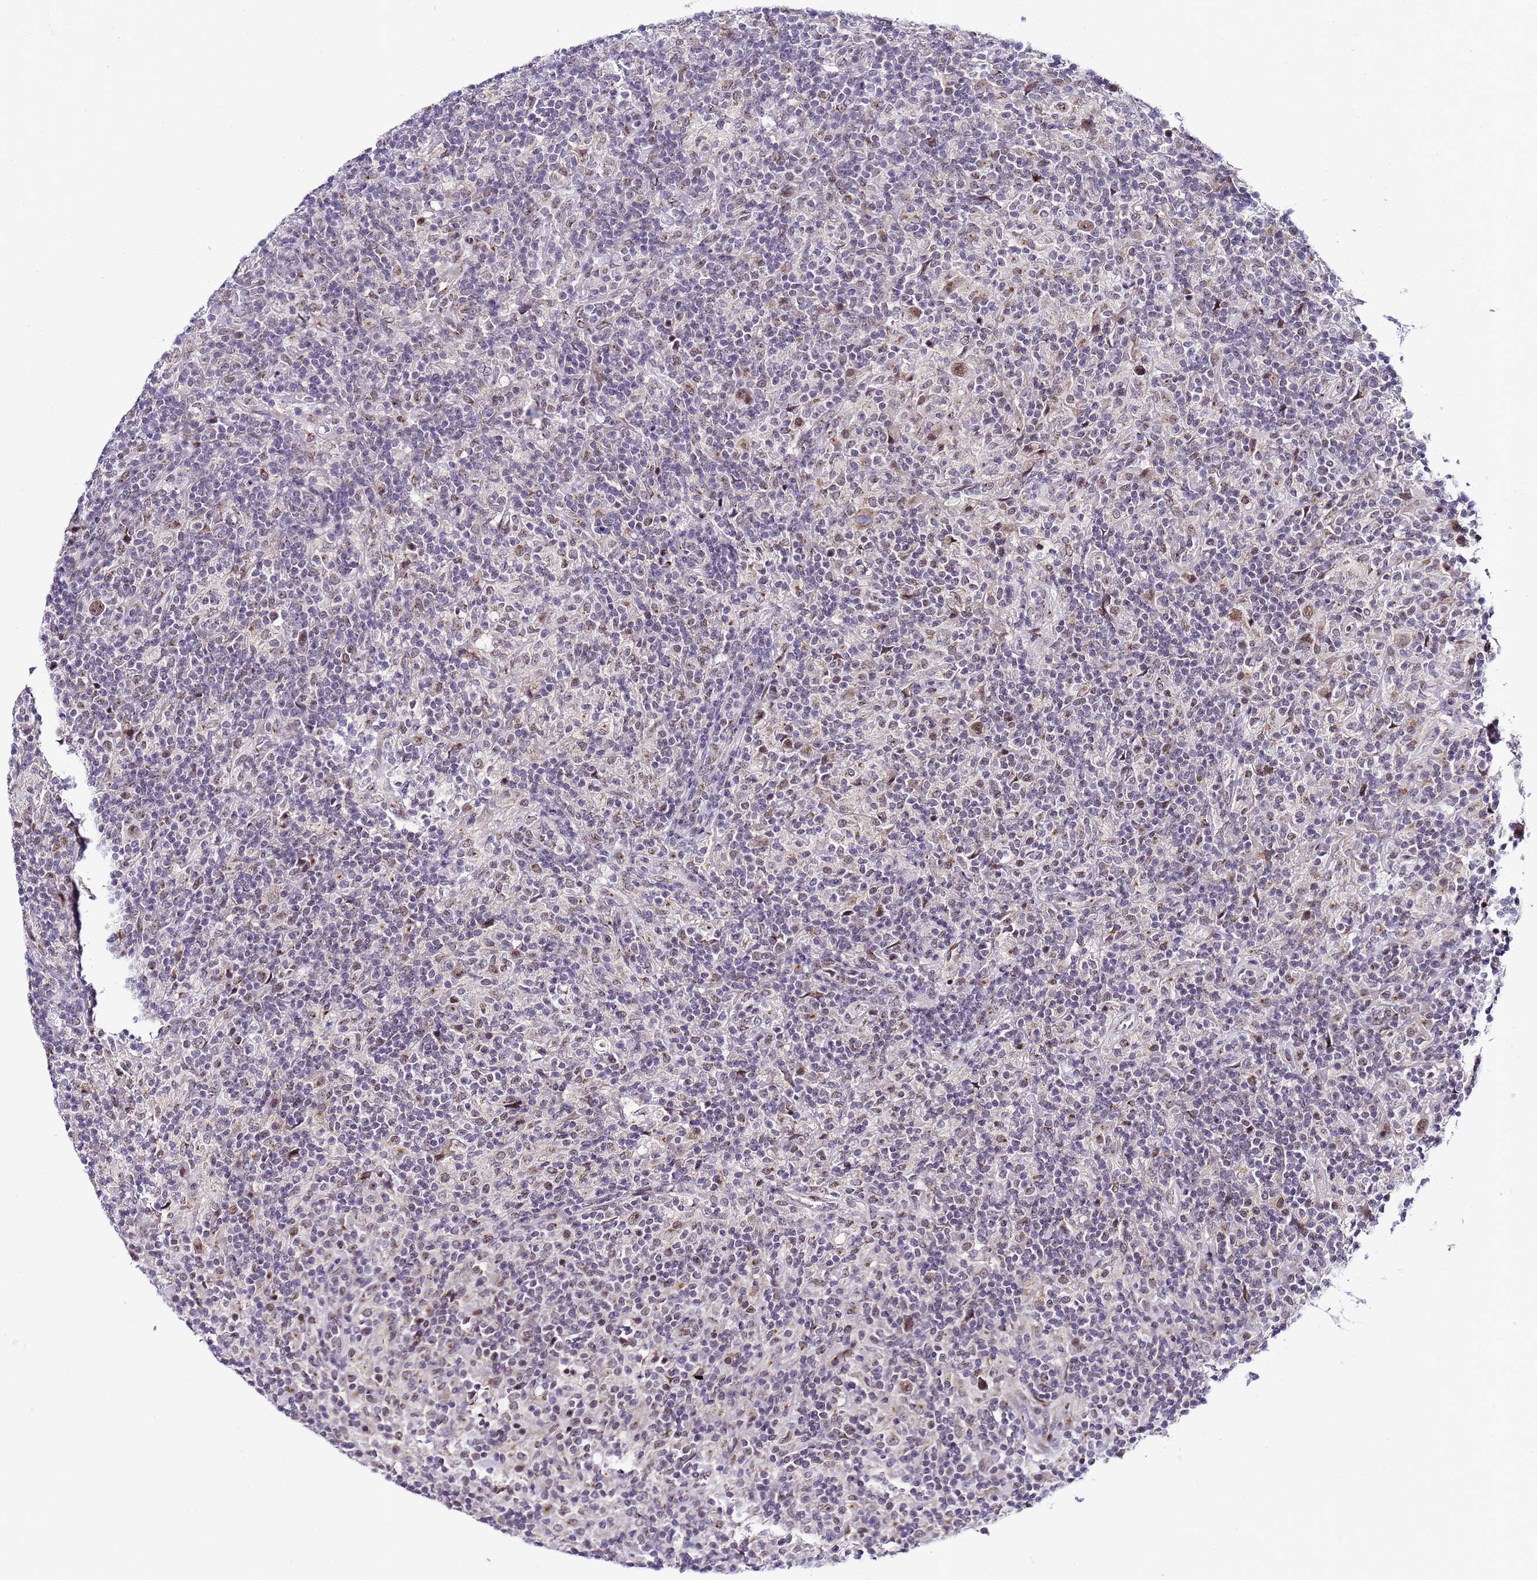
{"staining": {"intensity": "moderate", "quantity": ">75%", "location": "nuclear"}, "tissue": "lymphoma", "cell_type": "Tumor cells", "image_type": "cancer", "snomed": [{"axis": "morphology", "description": "Hodgkin's disease, NOS"}, {"axis": "topography", "description": "Lymph node"}], "caption": "The photomicrograph displays immunohistochemical staining of Hodgkin's disease. There is moderate nuclear expression is present in approximately >75% of tumor cells.", "gene": "C19orf47", "patient": {"sex": "male", "age": 70}}